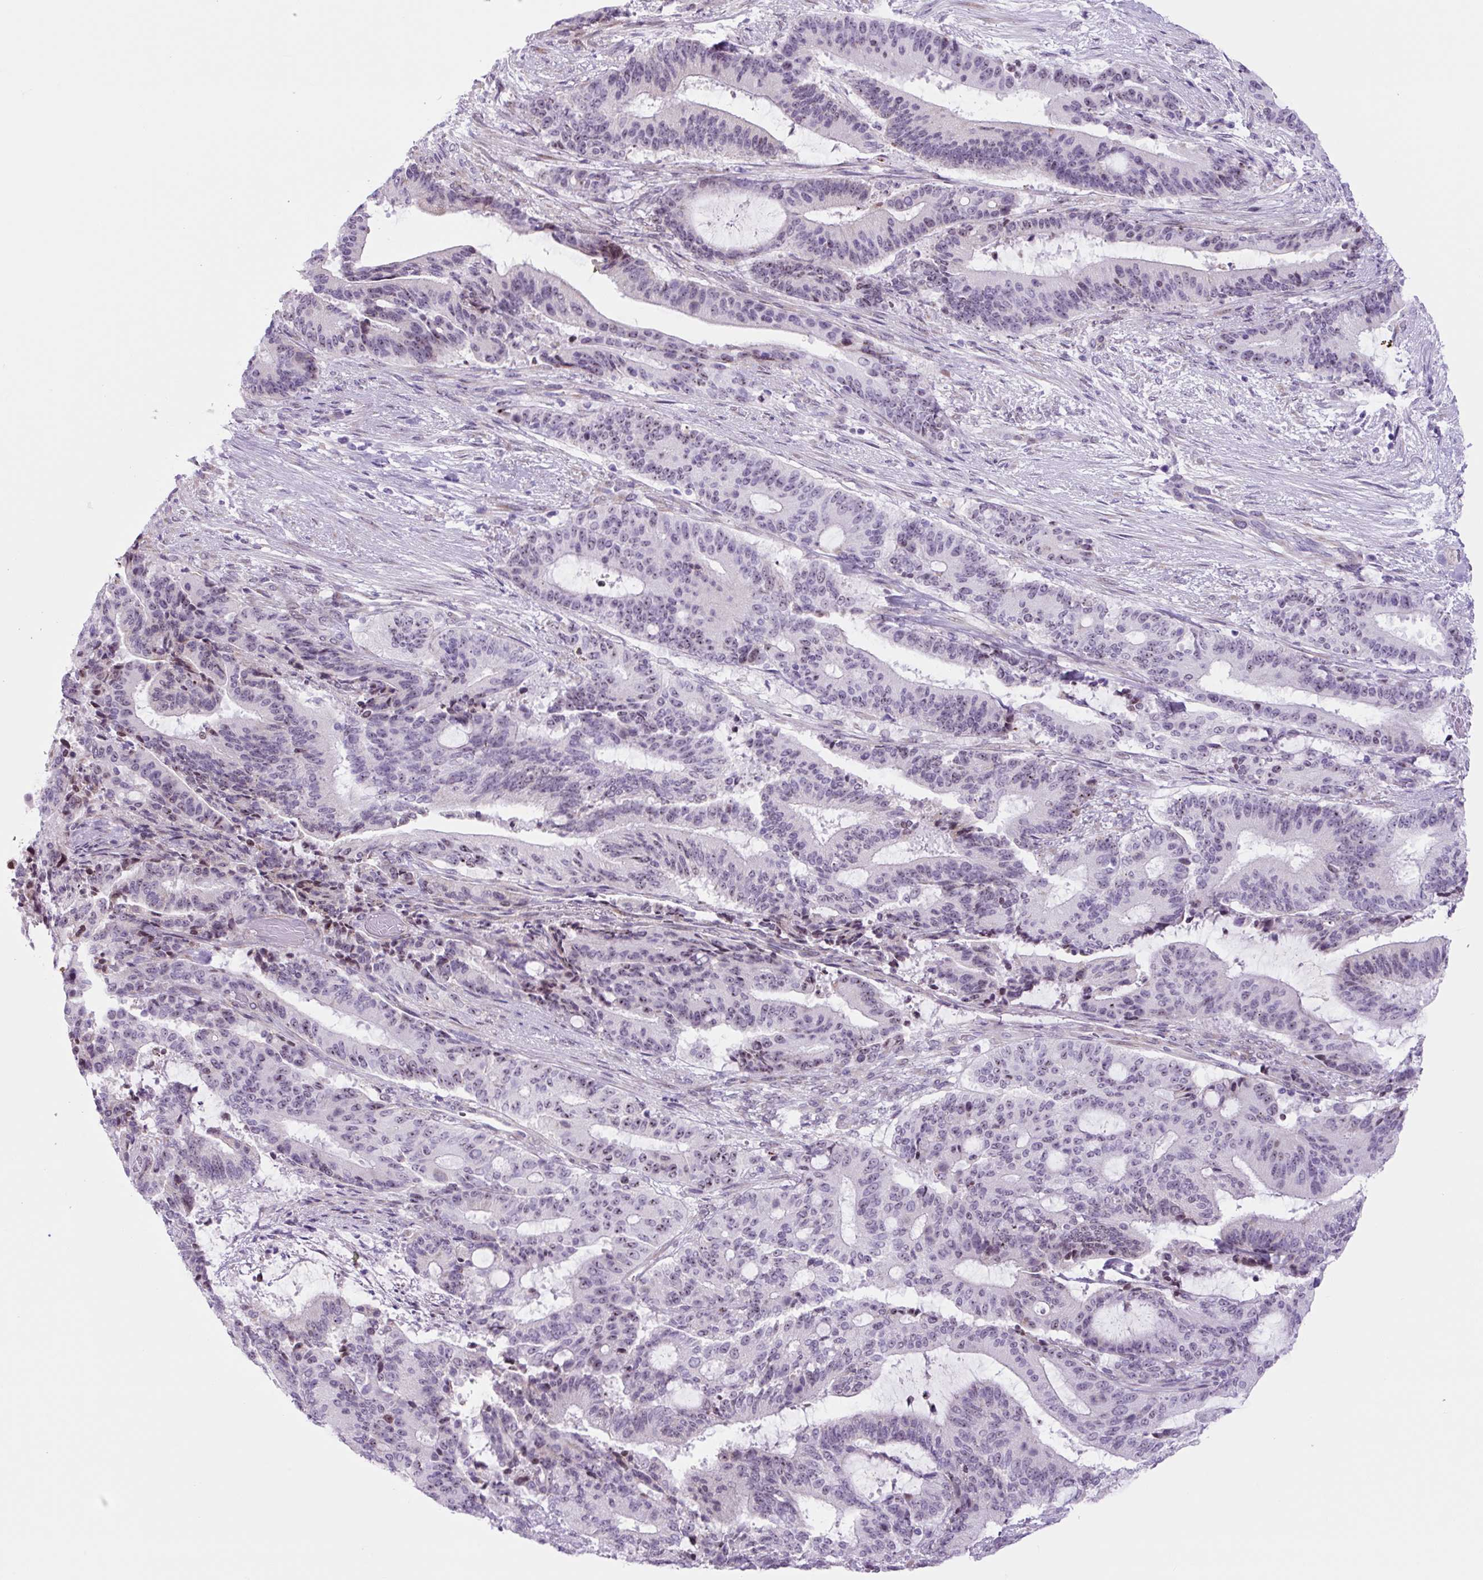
{"staining": {"intensity": "weak", "quantity": "<25%", "location": "nuclear"}, "tissue": "liver cancer", "cell_type": "Tumor cells", "image_type": "cancer", "snomed": [{"axis": "morphology", "description": "Normal tissue, NOS"}, {"axis": "morphology", "description": "Cholangiocarcinoma"}, {"axis": "topography", "description": "Liver"}, {"axis": "topography", "description": "Peripheral nerve tissue"}], "caption": "Histopathology image shows no protein positivity in tumor cells of liver cancer tissue.", "gene": "RRS1", "patient": {"sex": "female", "age": 73}}